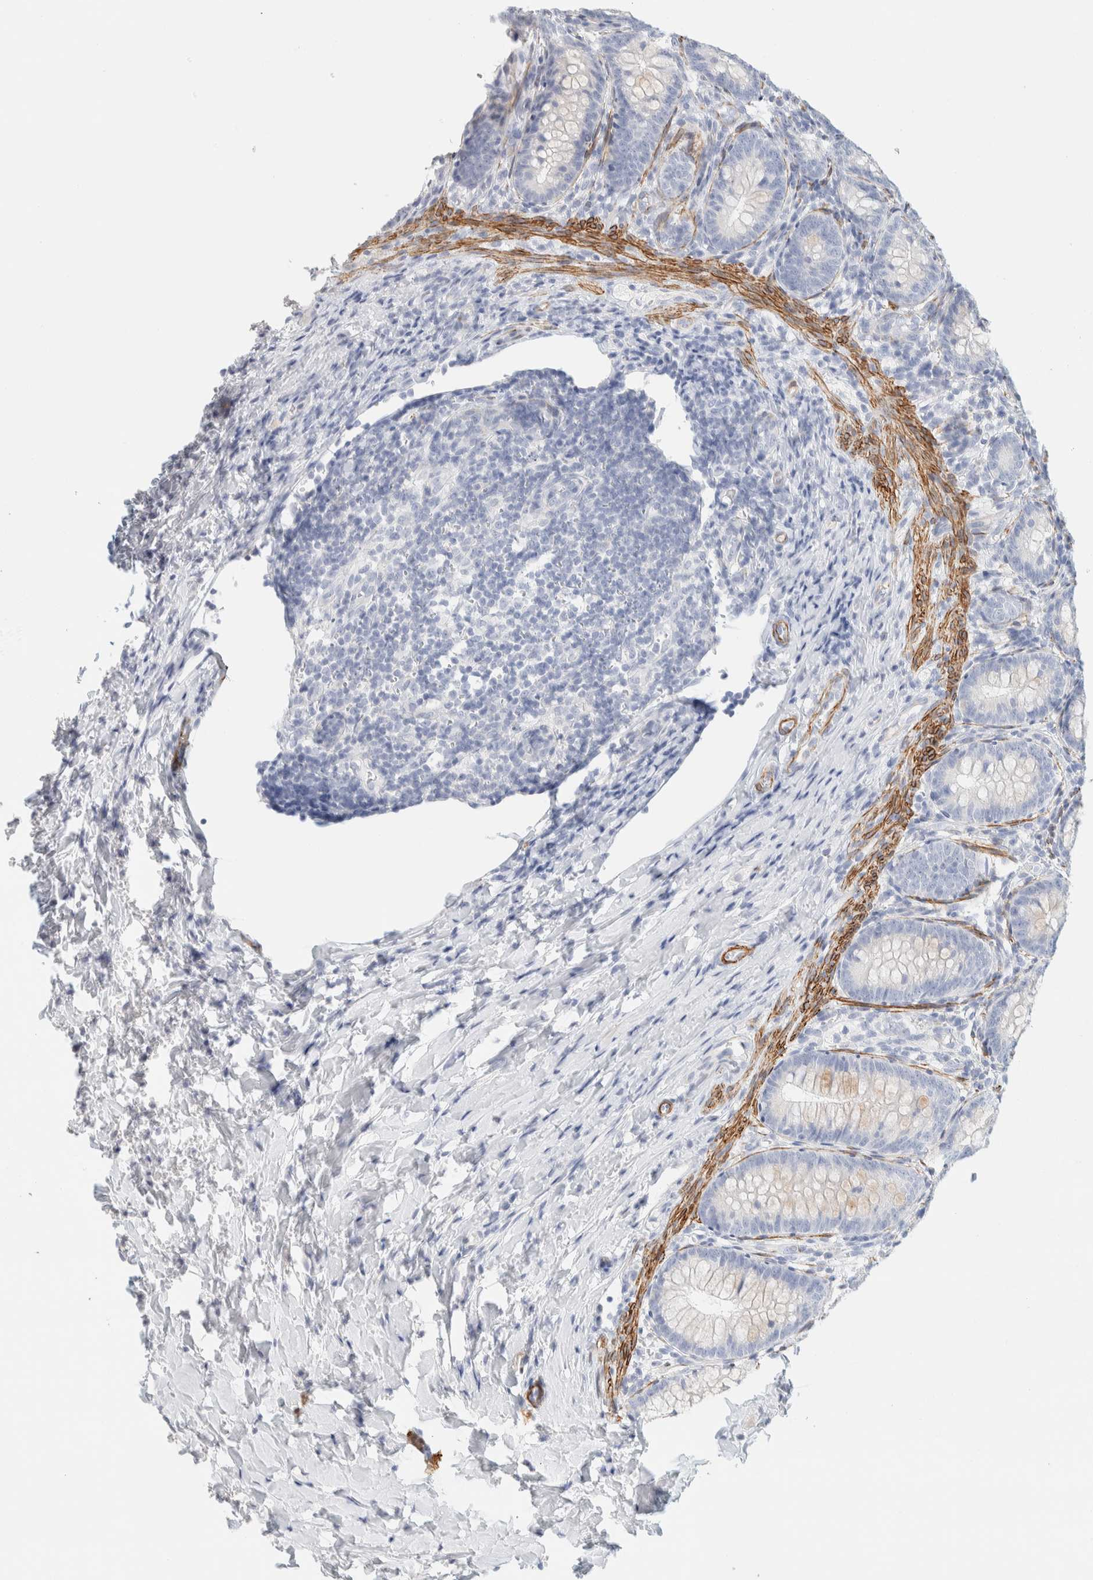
{"staining": {"intensity": "negative", "quantity": "none", "location": "none"}, "tissue": "appendix", "cell_type": "Glandular cells", "image_type": "normal", "snomed": [{"axis": "morphology", "description": "Normal tissue, NOS"}, {"axis": "topography", "description": "Appendix"}], "caption": "Protein analysis of unremarkable appendix reveals no significant expression in glandular cells. Nuclei are stained in blue.", "gene": "AFMID", "patient": {"sex": "male", "age": 1}}